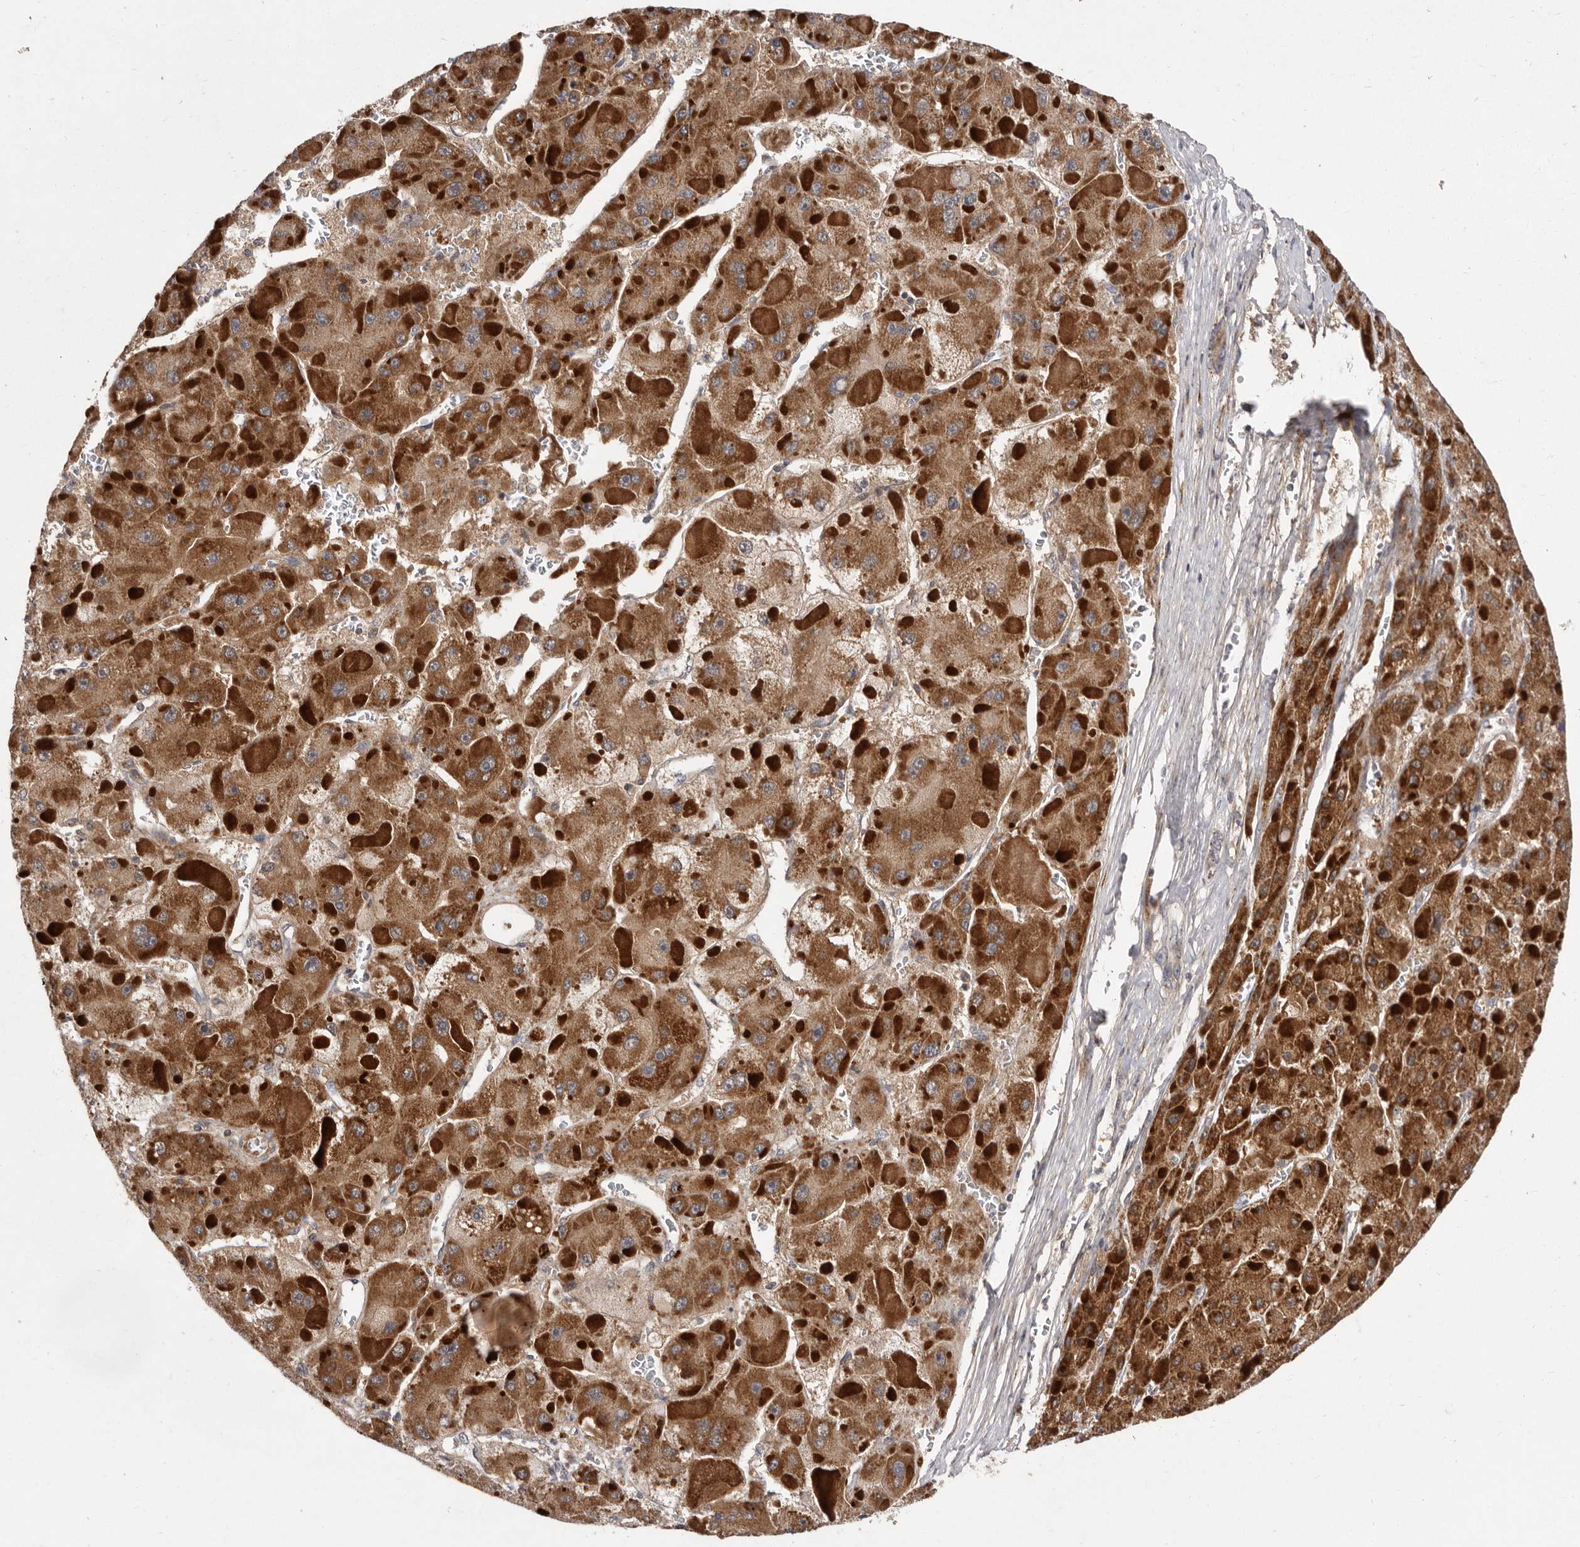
{"staining": {"intensity": "strong", "quantity": ">75%", "location": "cytoplasmic/membranous"}, "tissue": "liver cancer", "cell_type": "Tumor cells", "image_type": "cancer", "snomed": [{"axis": "morphology", "description": "Carcinoma, Hepatocellular, NOS"}, {"axis": "topography", "description": "Liver"}], "caption": "Strong cytoplasmic/membranous protein expression is present in about >75% of tumor cells in hepatocellular carcinoma (liver). (brown staining indicates protein expression, while blue staining denotes nuclei).", "gene": "FLAD1", "patient": {"sex": "female", "age": 73}}